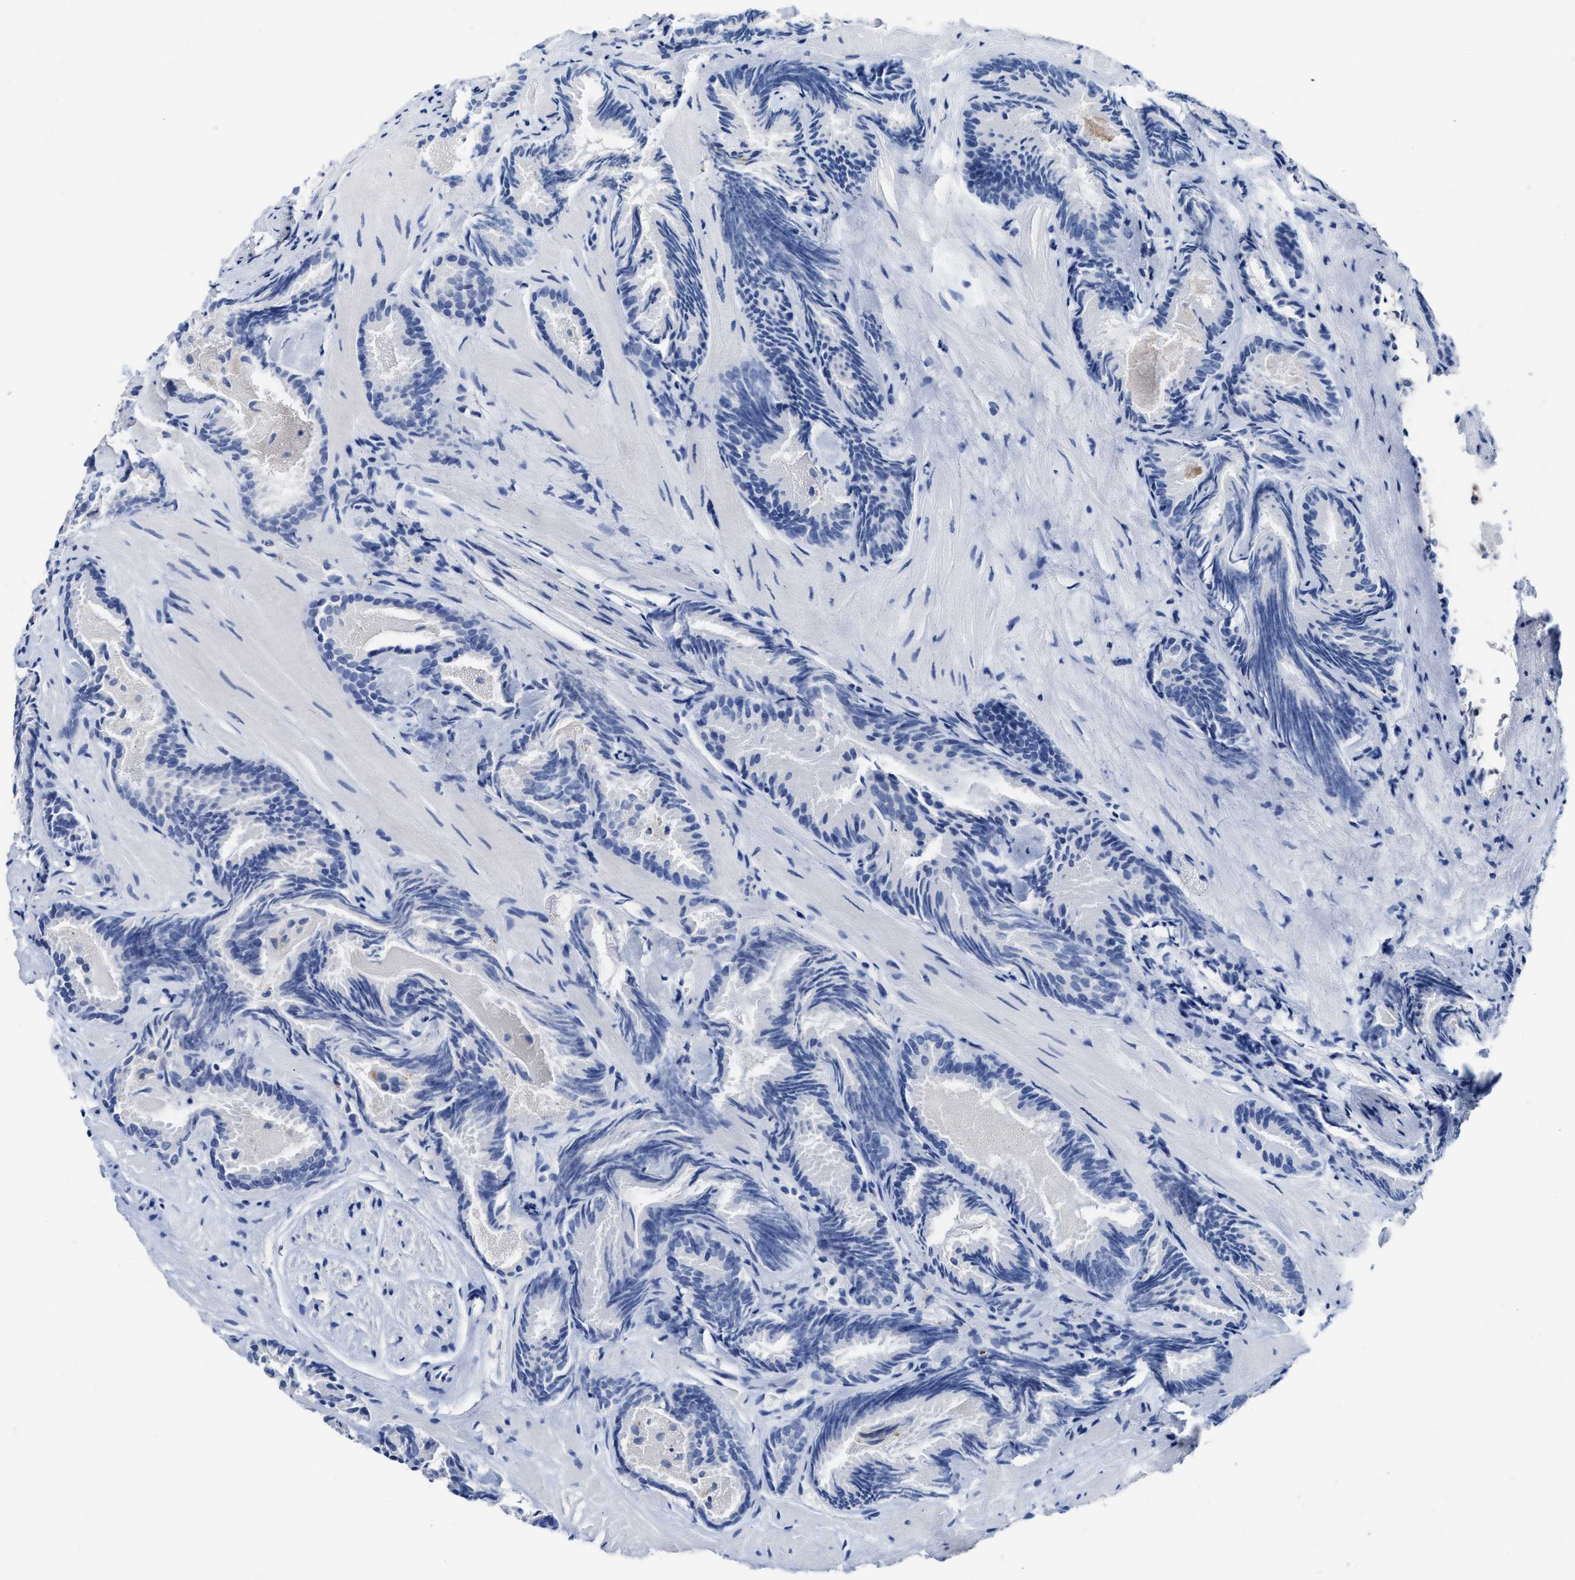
{"staining": {"intensity": "negative", "quantity": "none", "location": "none"}, "tissue": "prostate cancer", "cell_type": "Tumor cells", "image_type": "cancer", "snomed": [{"axis": "morphology", "description": "Adenocarcinoma, Low grade"}, {"axis": "topography", "description": "Prostate"}], "caption": "The image exhibits no significant staining in tumor cells of prostate cancer (low-grade adenocarcinoma).", "gene": "CEACAM5", "patient": {"sex": "male", "age": 51}}